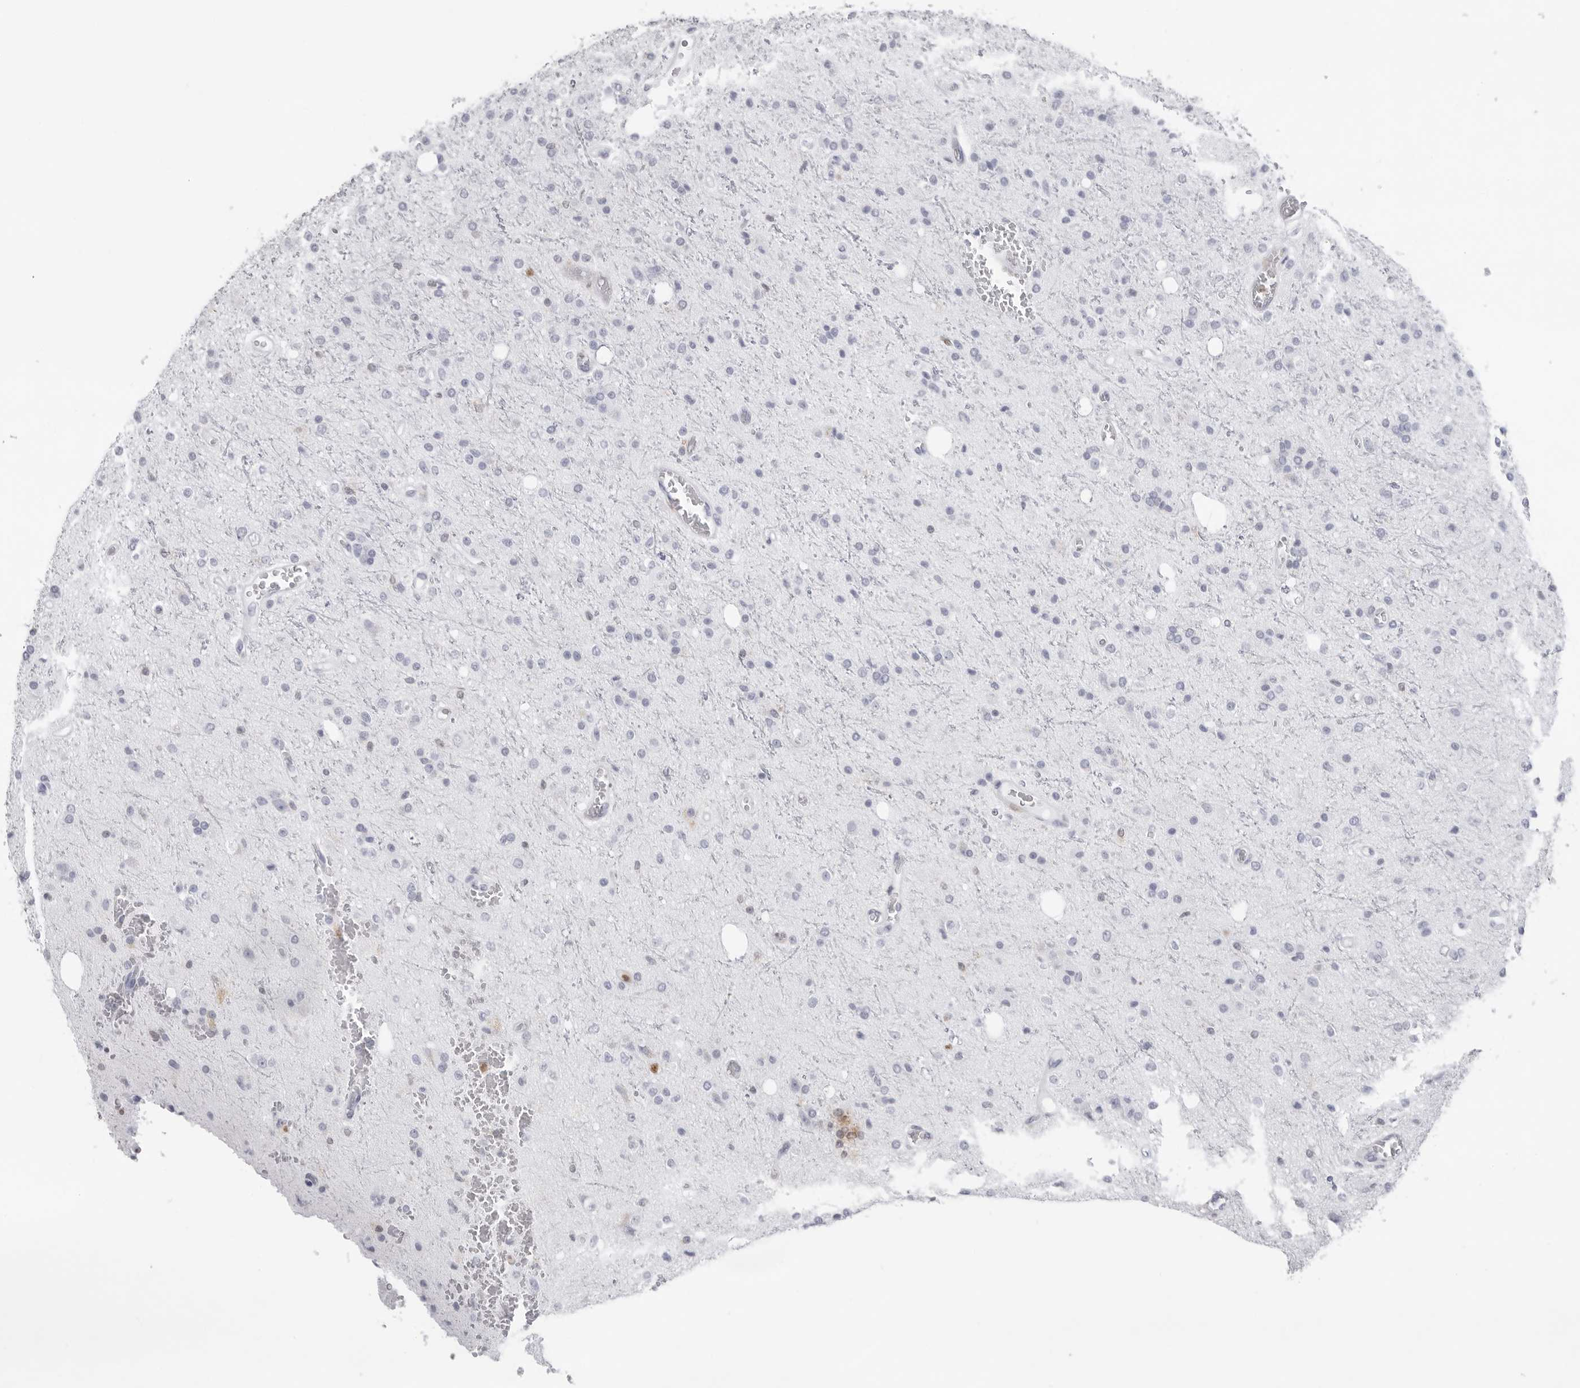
{"staining": {"intensity": "negative", "quantity": "none", "location": "none"}, "tissue": "glioma", "cell_type": "Tumor cells", "image_type": "cancer", "snomed": [{"axis": "morphology", "description": "Glioma, malignant, High grade"}, {"axis": "topography", "description": "Brain"}], "caption": "High power microscopy image of an IHC micrograph of malignant glioma (high-grade), revealing no significant positivity in tumor cells.", "gene": "FMNL1", "patient": {"sex": "male", "age": 47}}